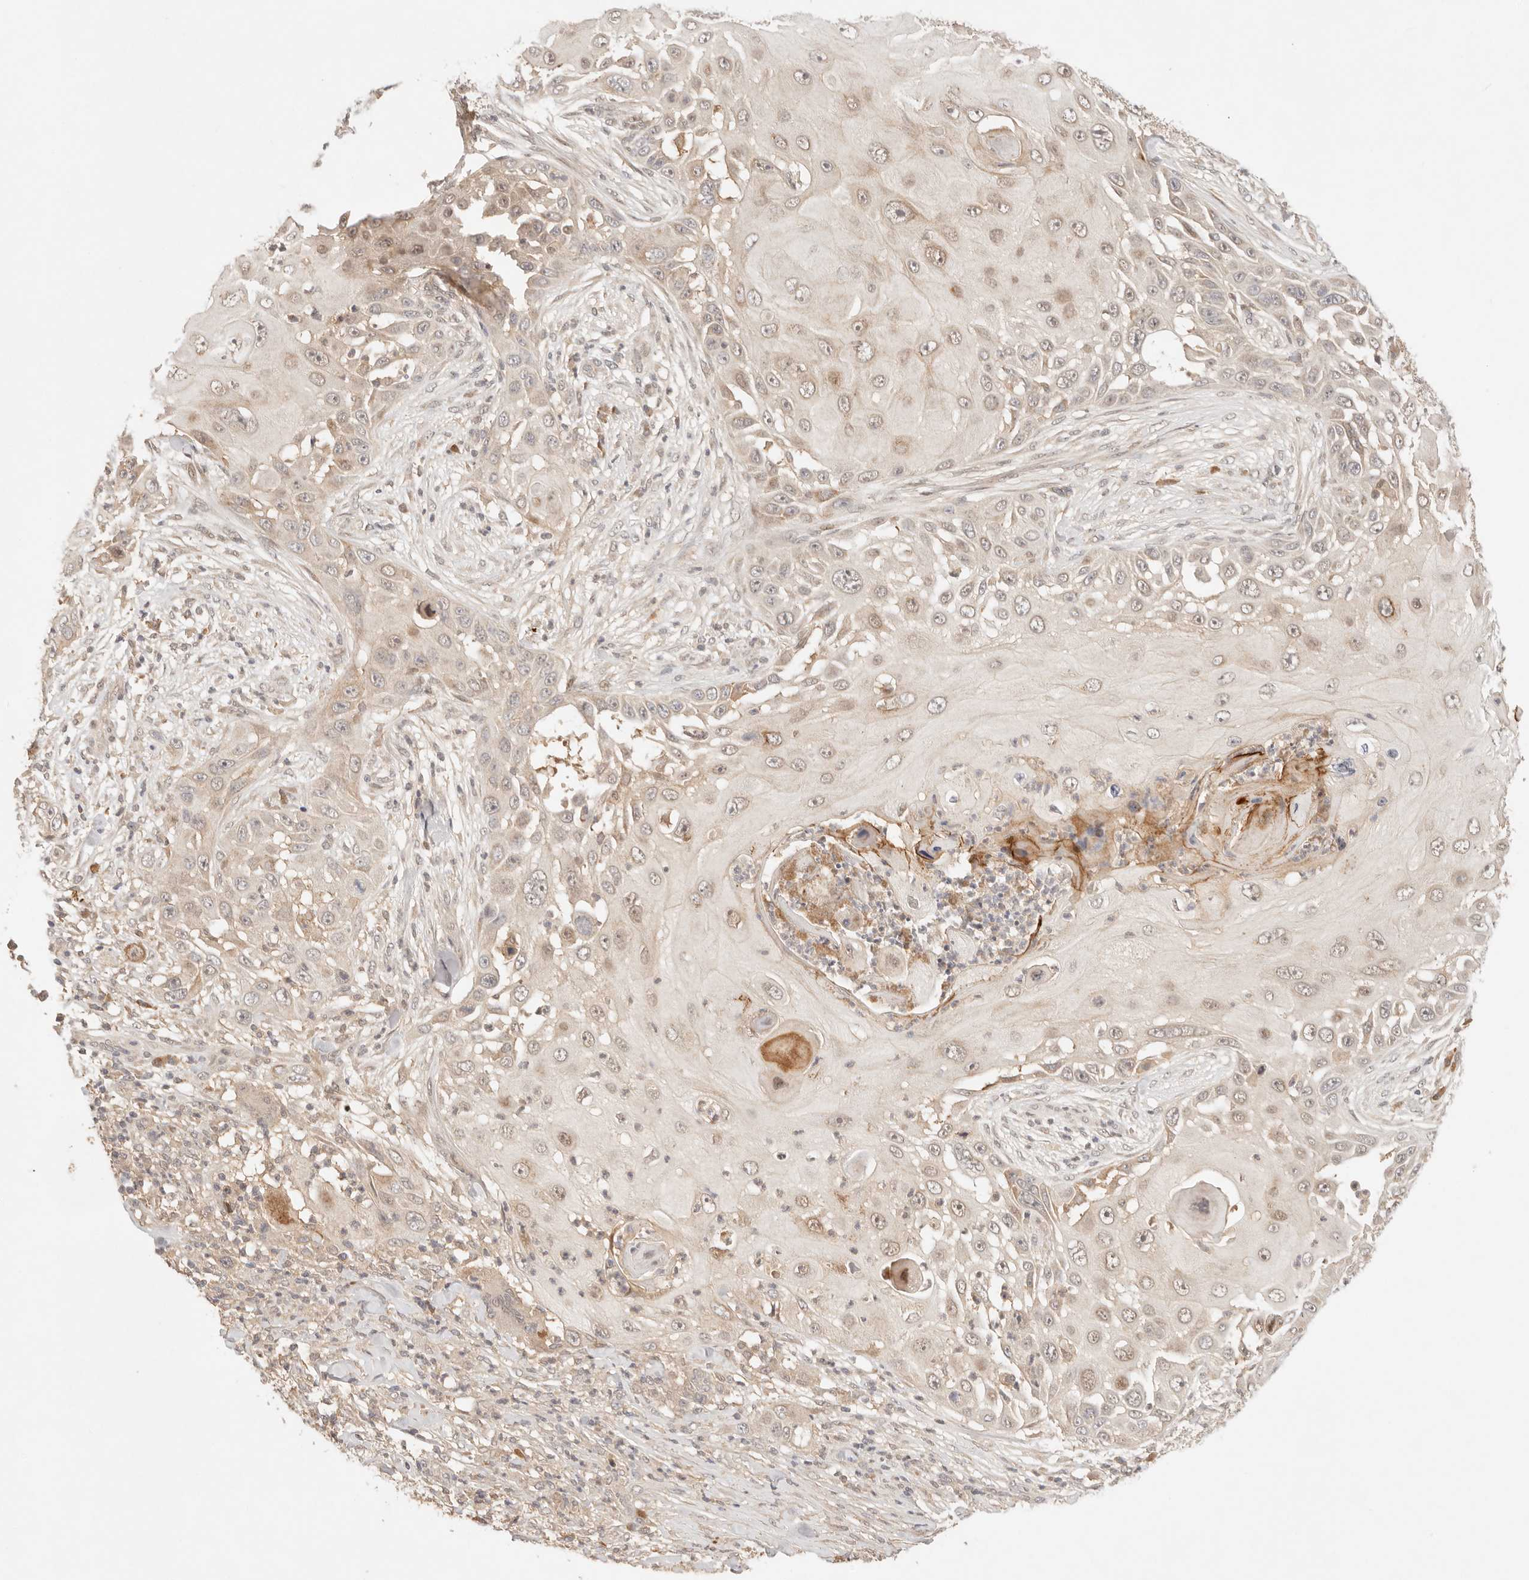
{"staining": {"intensity": "weak", "quantity": ">75%", "location": "cytoplasmic/membranous,nuclear"}, "tissue": "skin cancer", "cell_type": "Tumor cells", "image_type": "cancer", "snomed": [{"axis": "morphology", "description": "Squamous cell carcinoma, NOS"}, {"axis": "topography", "description": "Skin"}], "caption": "The histopathology image reveals immunohistochemical staining of skin cancer. There is weak cytoplasmic/membranous and nuclear staining is identified in approximately >75% of tumor cells.", "gene": "PHLDA3", "patient": {"sex": "female", "age": 44}}